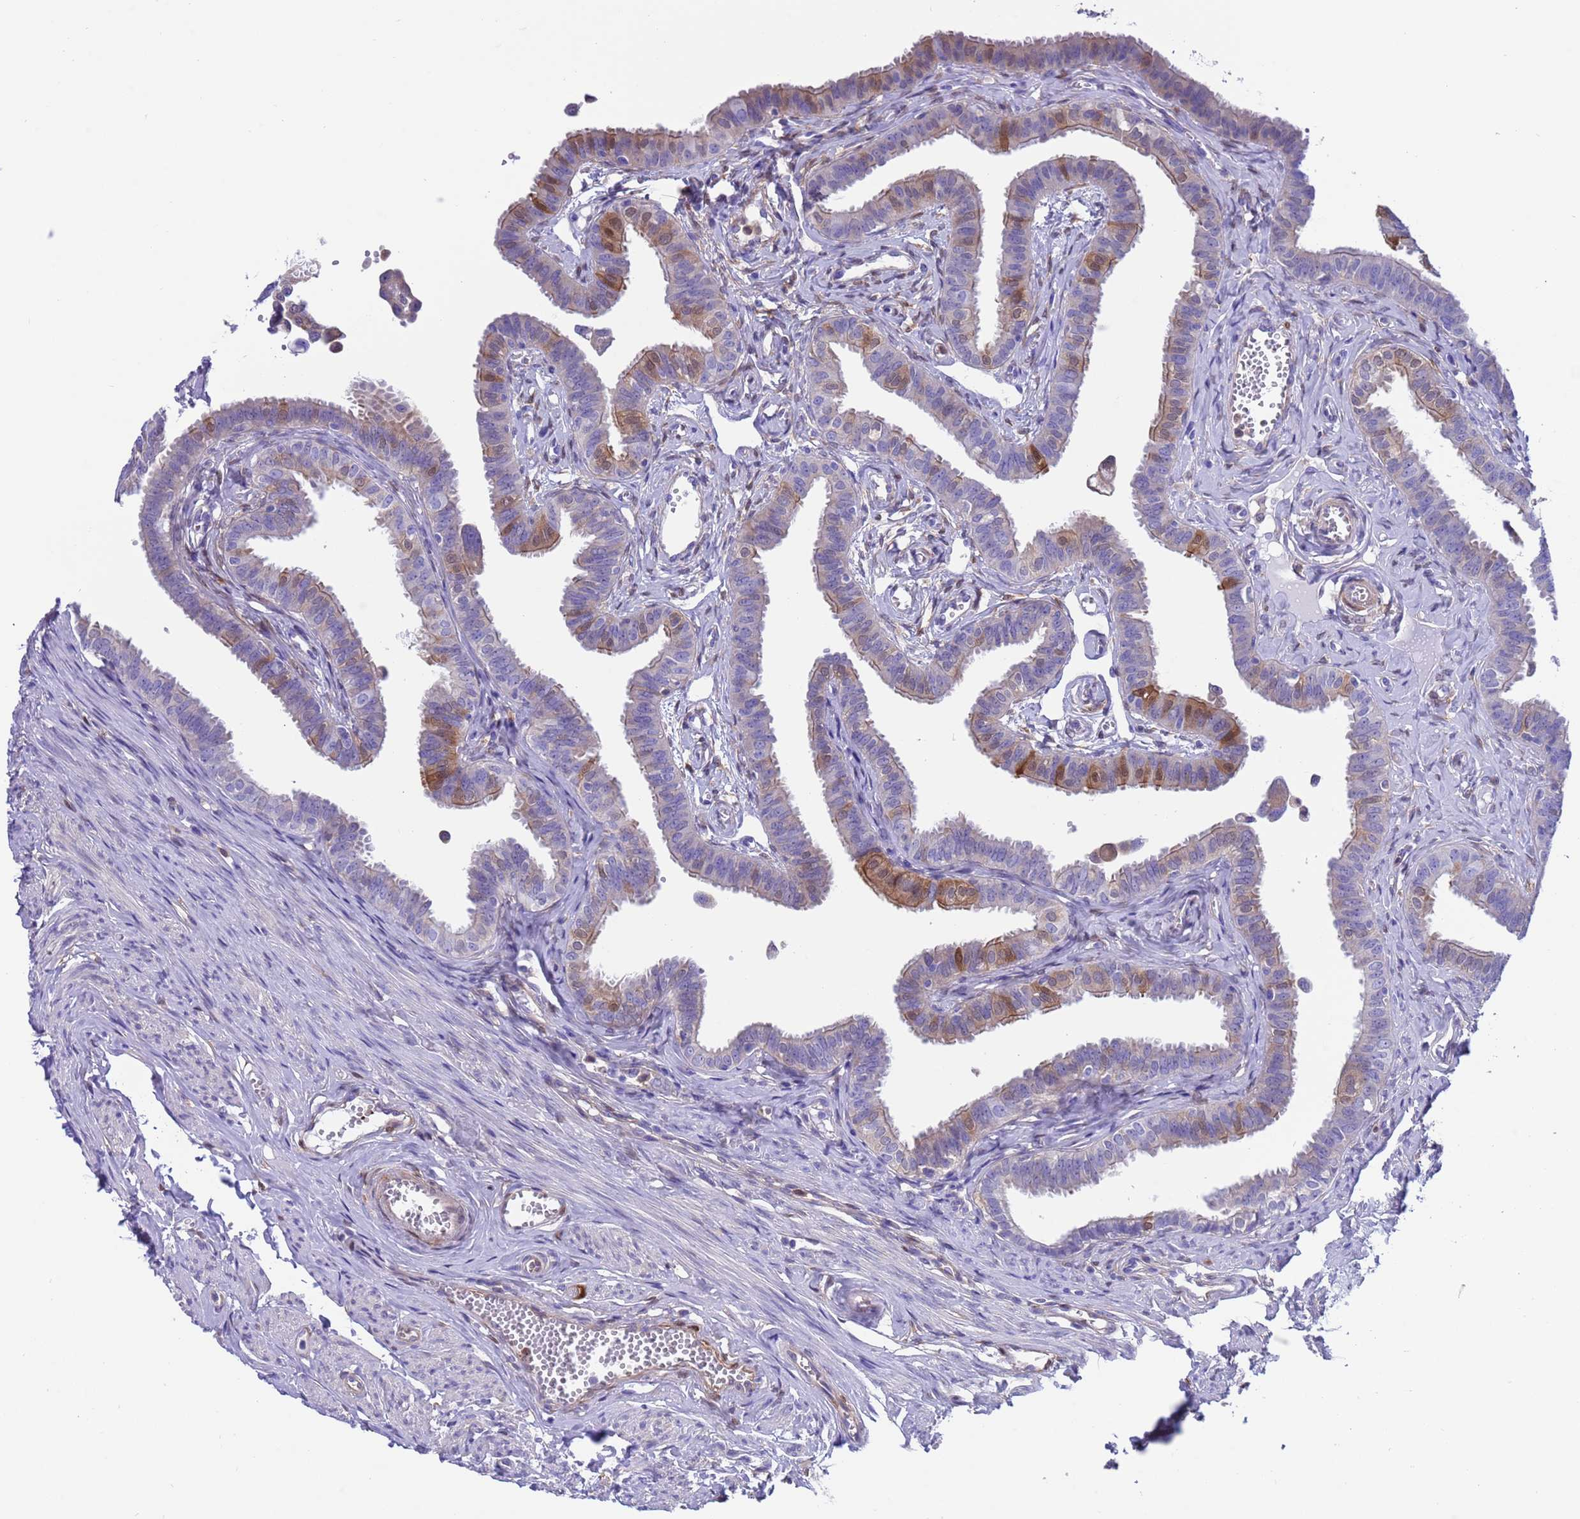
{"staining": {"intensity": "moderate", "quantity": "<25%", "location": "cytoplasmic/membranous,nuclear"}, "tissue": "fallopian tube", "cell_type": "Glandular cells", "image_type": "normal", "snomed": [{"axis": "morphology", "description": "Normal tissue, NOS"}, {"axis": "morphology", "description": "Carcinoma, NOS"}, {"axis": "topography", "description": "Fallopian tube"}, {"axis": "topography", "description": "Ovary"}], "caption": "Protein staining of benign fallopian tube exhibits moderate cytoplasmic/membranous,nuclear positivity in approximately <25% of glandular cells. (DAB (3,3'-diaminobenzidine) = brown stain, brightfield microscopy at high magnification).", "gene": "C6orf47", "patient": {"sex": "female", "age": 59}}